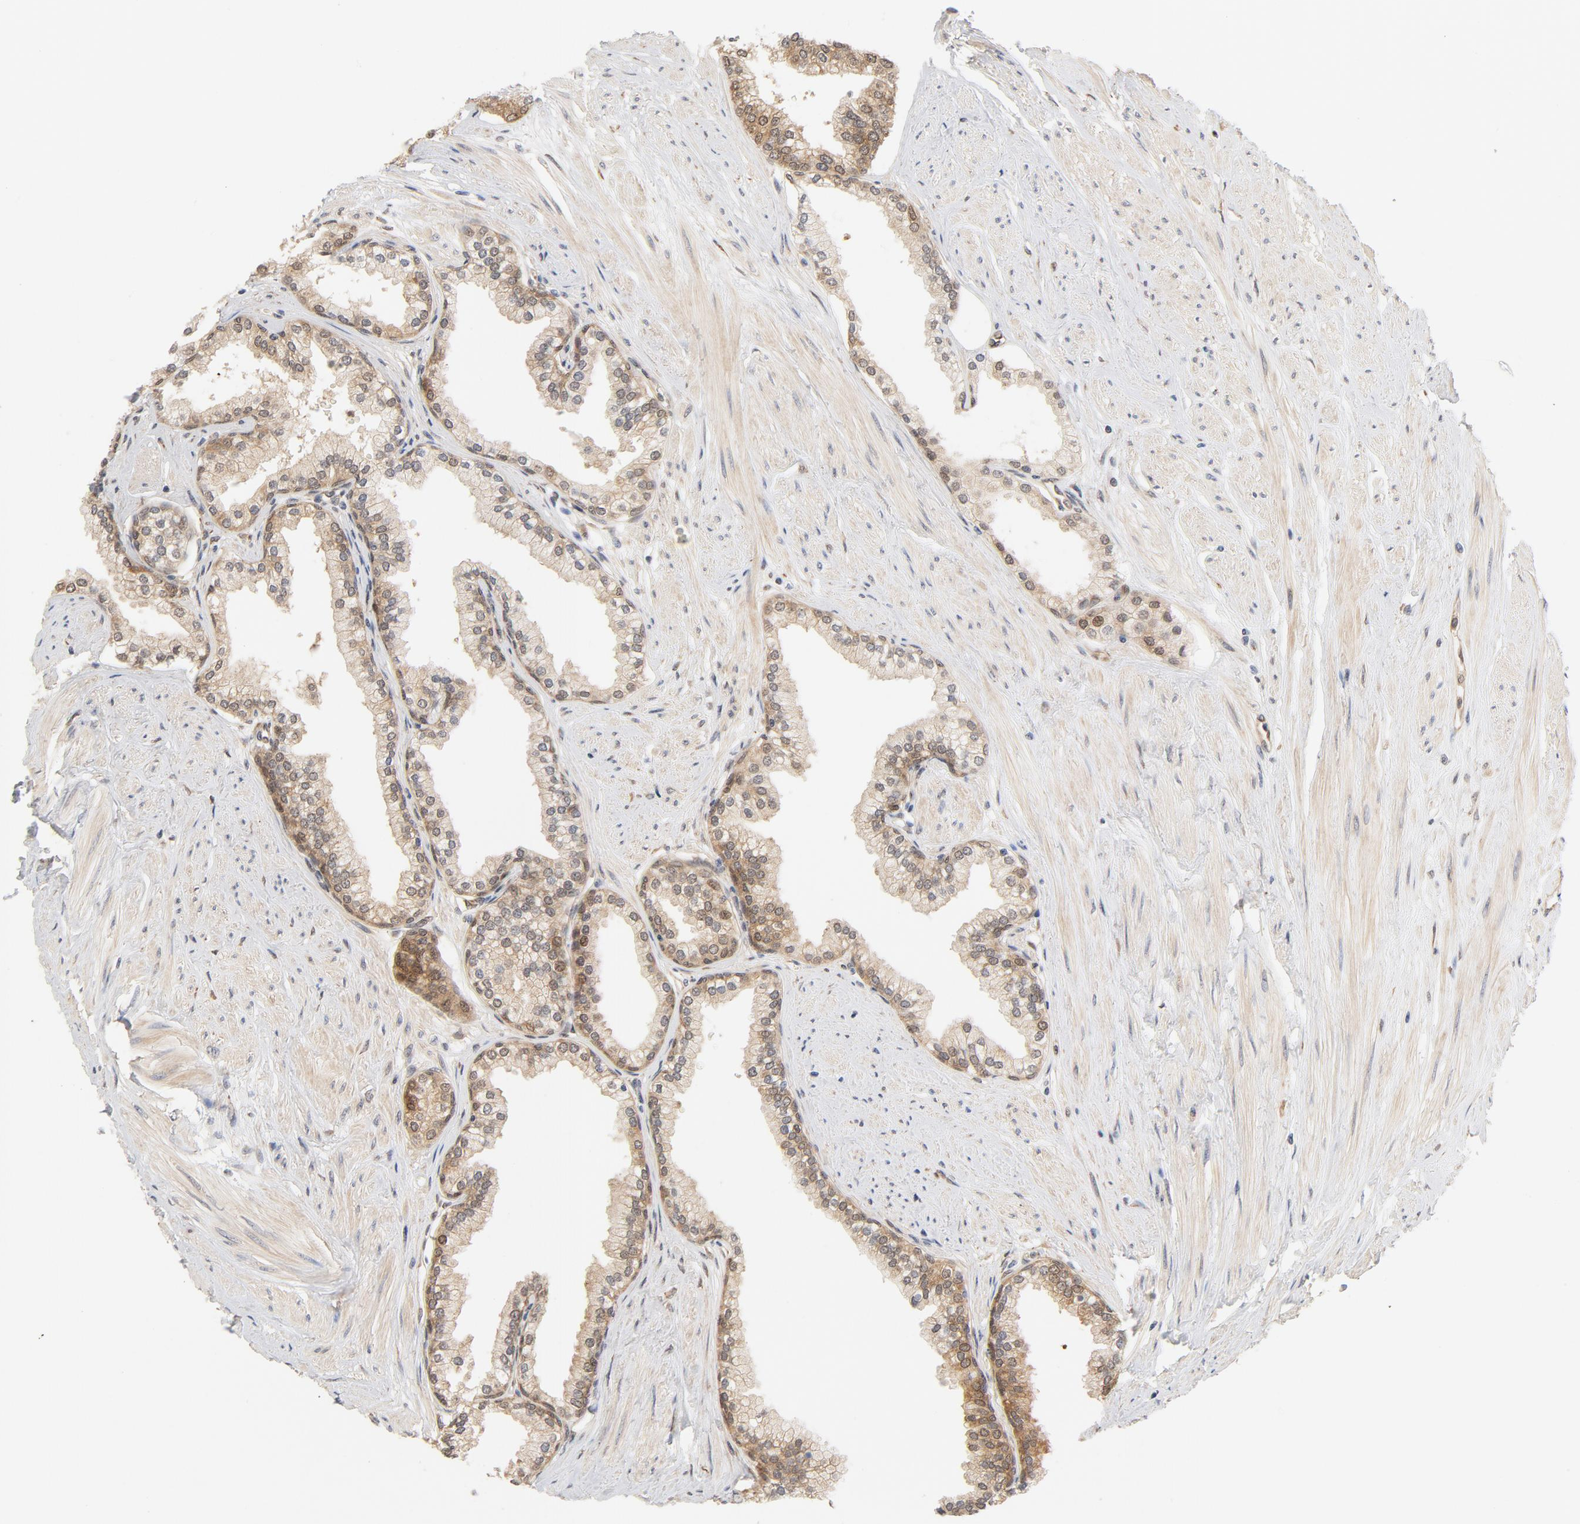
{"staining": {"intensity": "moderate", "quantity": ">75%", "location": "cytoplasmic/membranous"}, "tissue": "prostate", "cell_type": "Glandular cells", "image_type": "normal", "snomed": [{"axis": "morphology", "description": "Normal tissue, NOS"}, {"axis": "topography", "description": "Prostate"}], "caption": "The image reveals a brown stain indicating the presence of a protein in the cytoplasmic/membranous of glandular cells in prostate.", "gene": "EIF4E", "patient": {"sex": "male", "age": 64}}